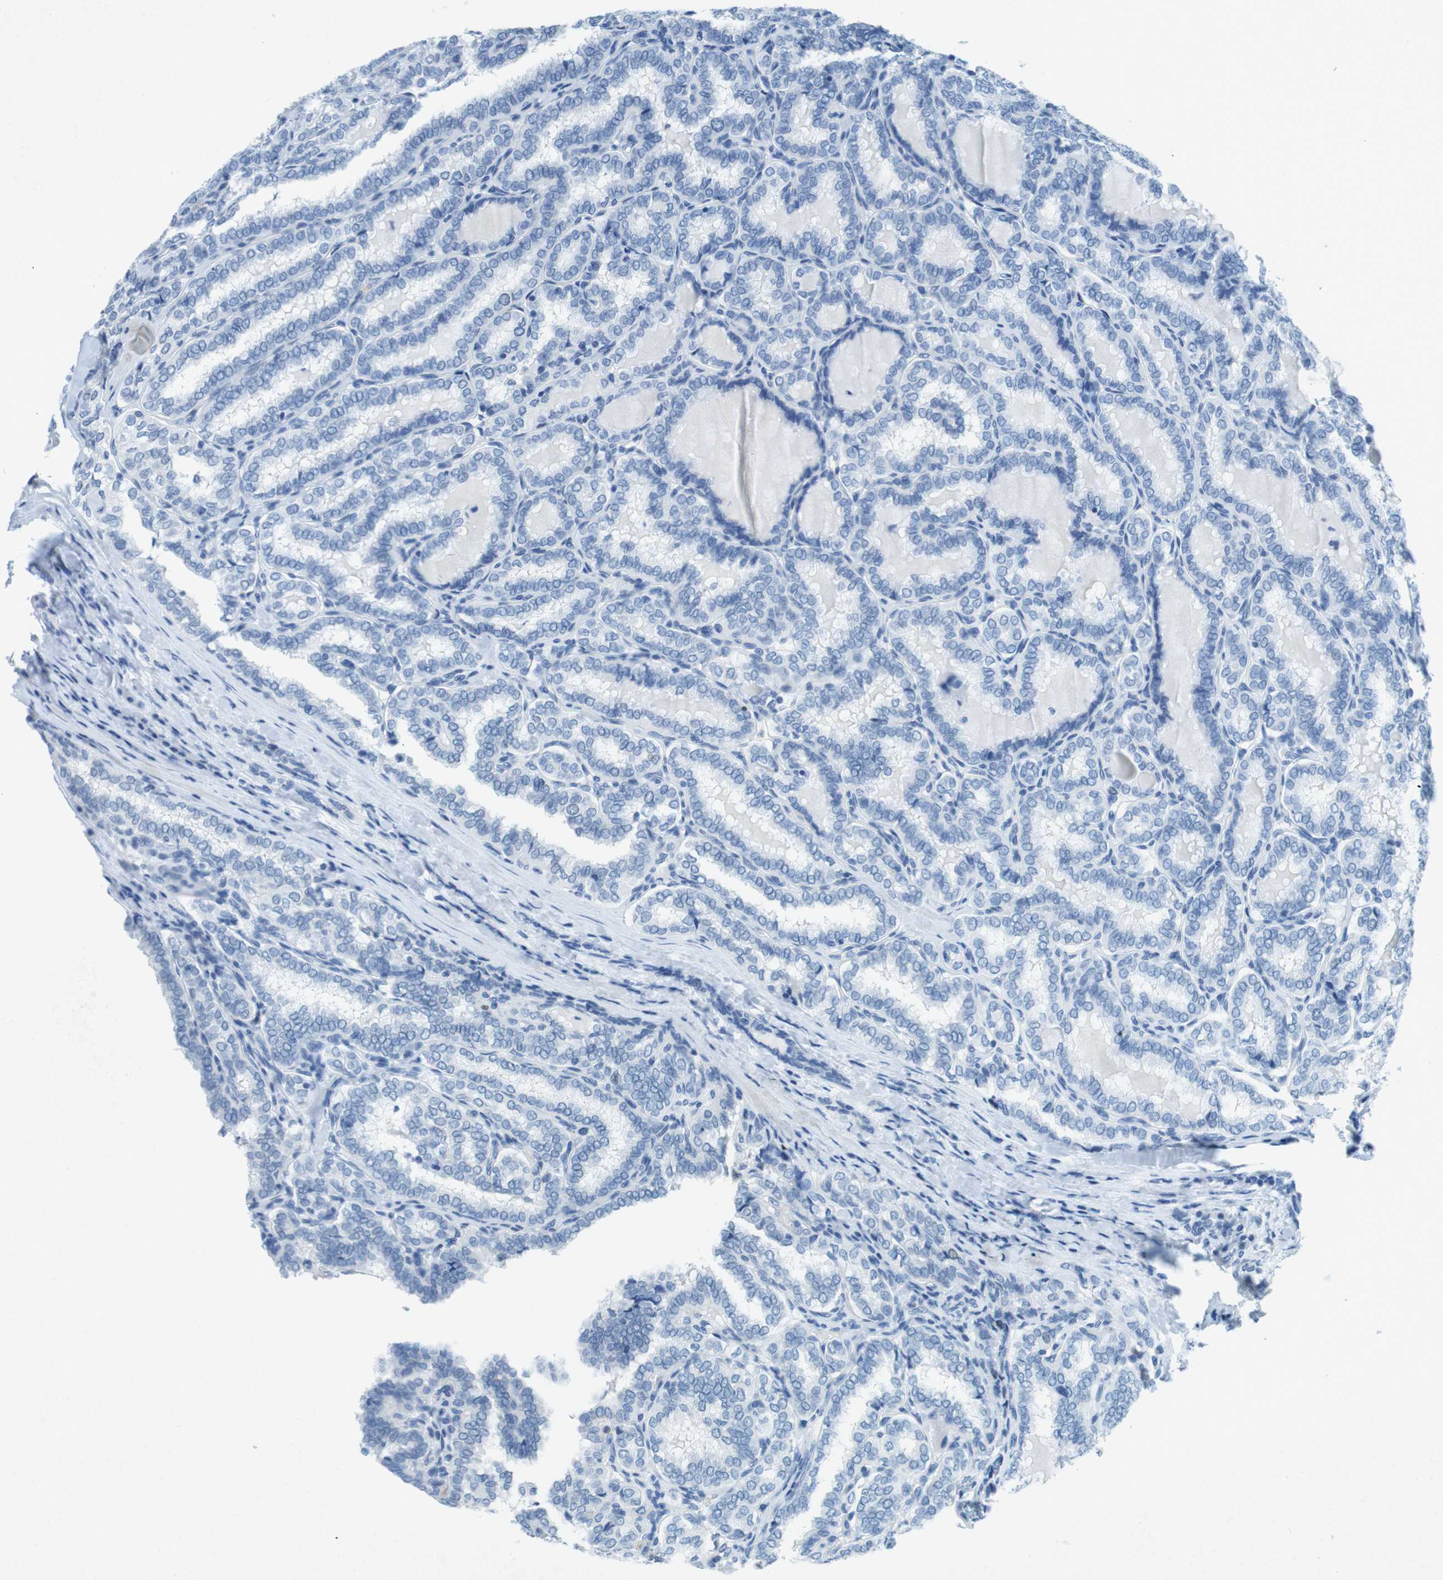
{"staining": {"intensity": "negative", "quantity": "none", "location": "none"}, "tissue": "thyroid cancer", "cell_type": "Tumor cells", "image_type": "cancer", "snomed": [{"axis": "morphology", "description": "Normal tissue, NOS"}, {"axis": "morphology", "description": "Papillary adenocarcinoma, NOS"}, {"axis": "topography", "description": "Thyroid gland"}], "caption": "Protein analysis of papillary adenocarcinoma (thyroid) demonstrates no significant positivity in tumor cells.", "gene": "CTAG1B", "patient": {"sex": "female", "age": 30}}